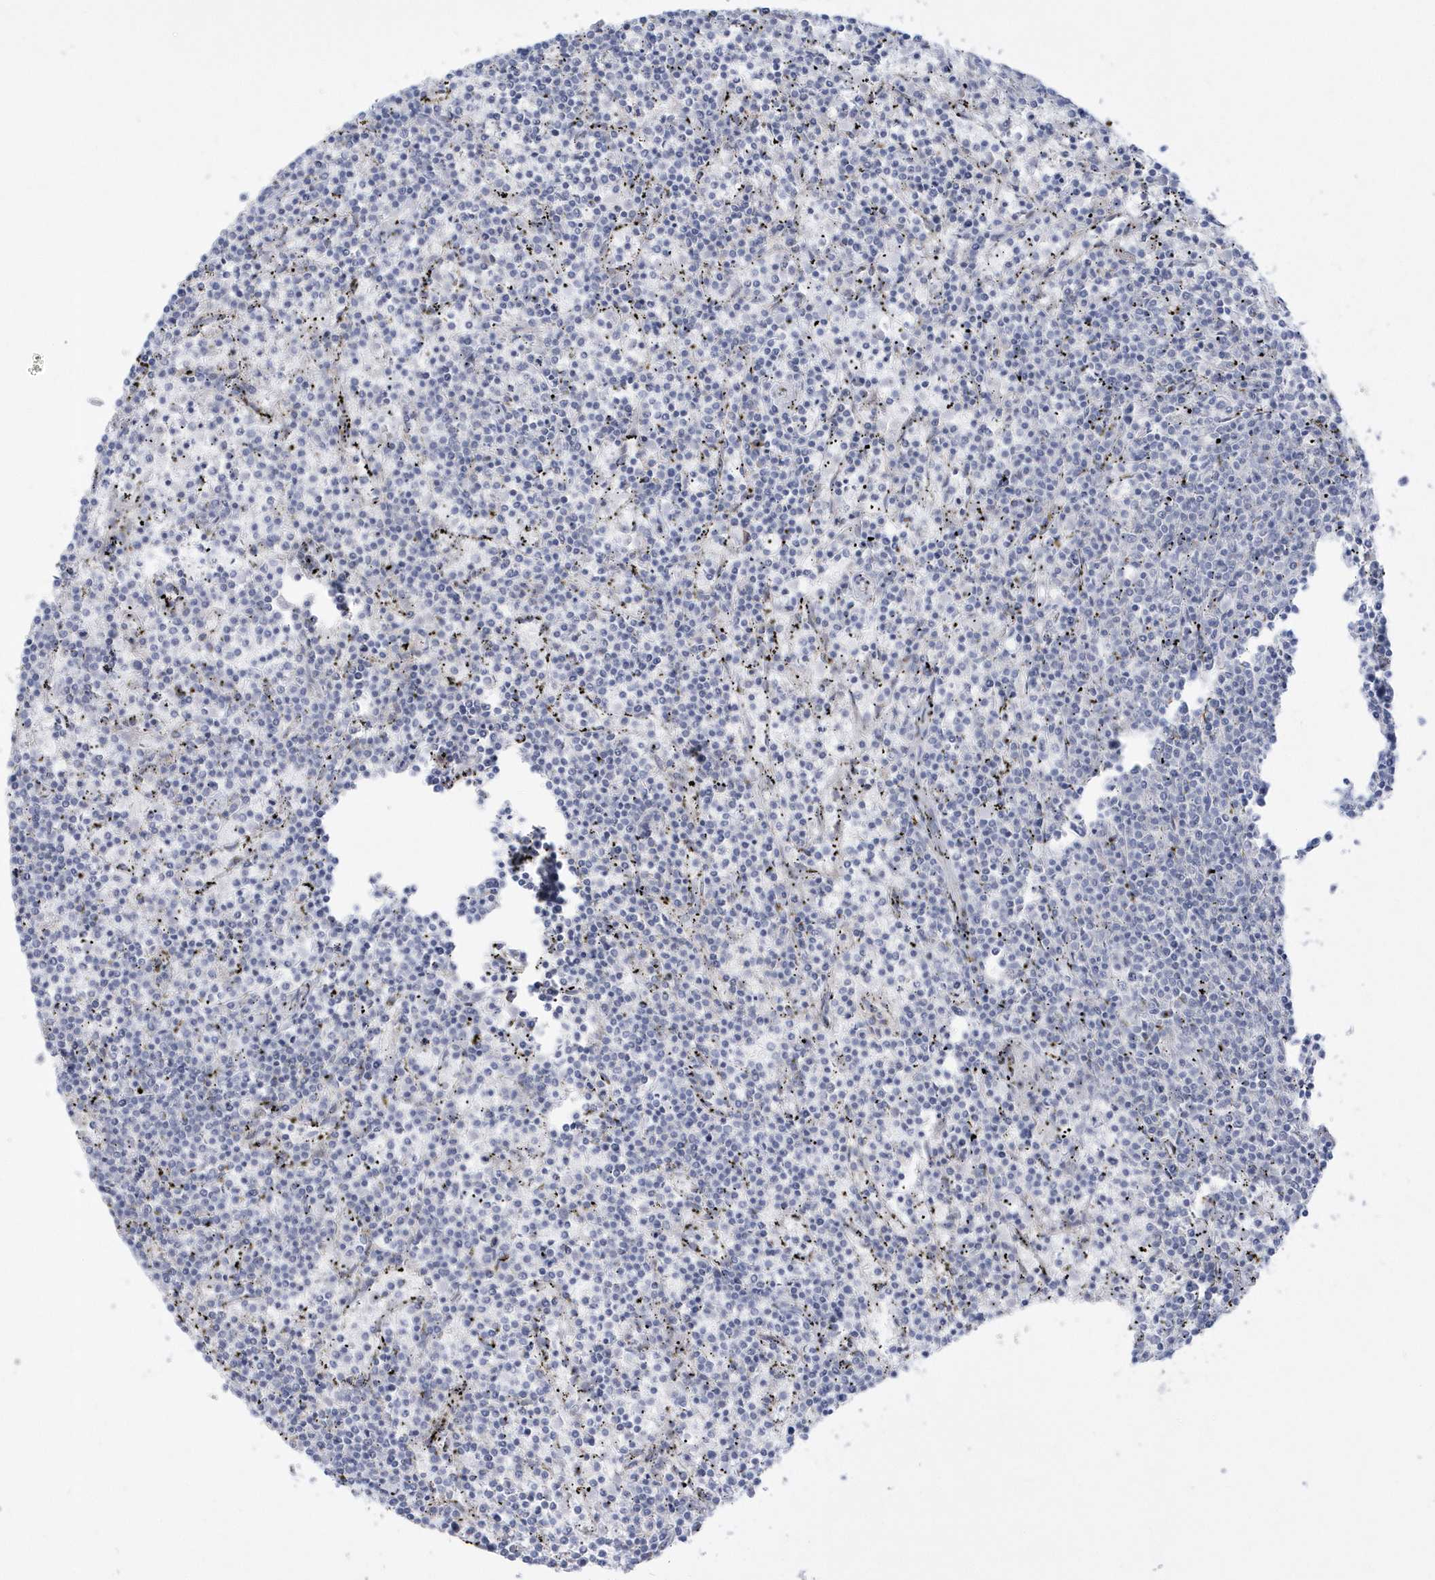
{"staining": {"intensity": "negative", "quantity": "none", "location": "none"}, "tissue": "lymphoma", "cell_type": "Tumor cells", "image_type": "cancer", "snomed": [{"axis": "morphology", "description": "Malignant lymphoma, non-Hodgkin's type, Low grade"}, {"axis": "topography", "description": "Spleen"}], "caption": "Immunohistochemistry (IHC) micrograph of human malignant lymphoma, non-Hodgkin's type (low-grade) stained for a protein (brown), which demonstrates no staining in tumor cells. Nuclei are stained in blue.", "gene": "SEMA3D", "patient": {"sex": "female", "age": 50}}